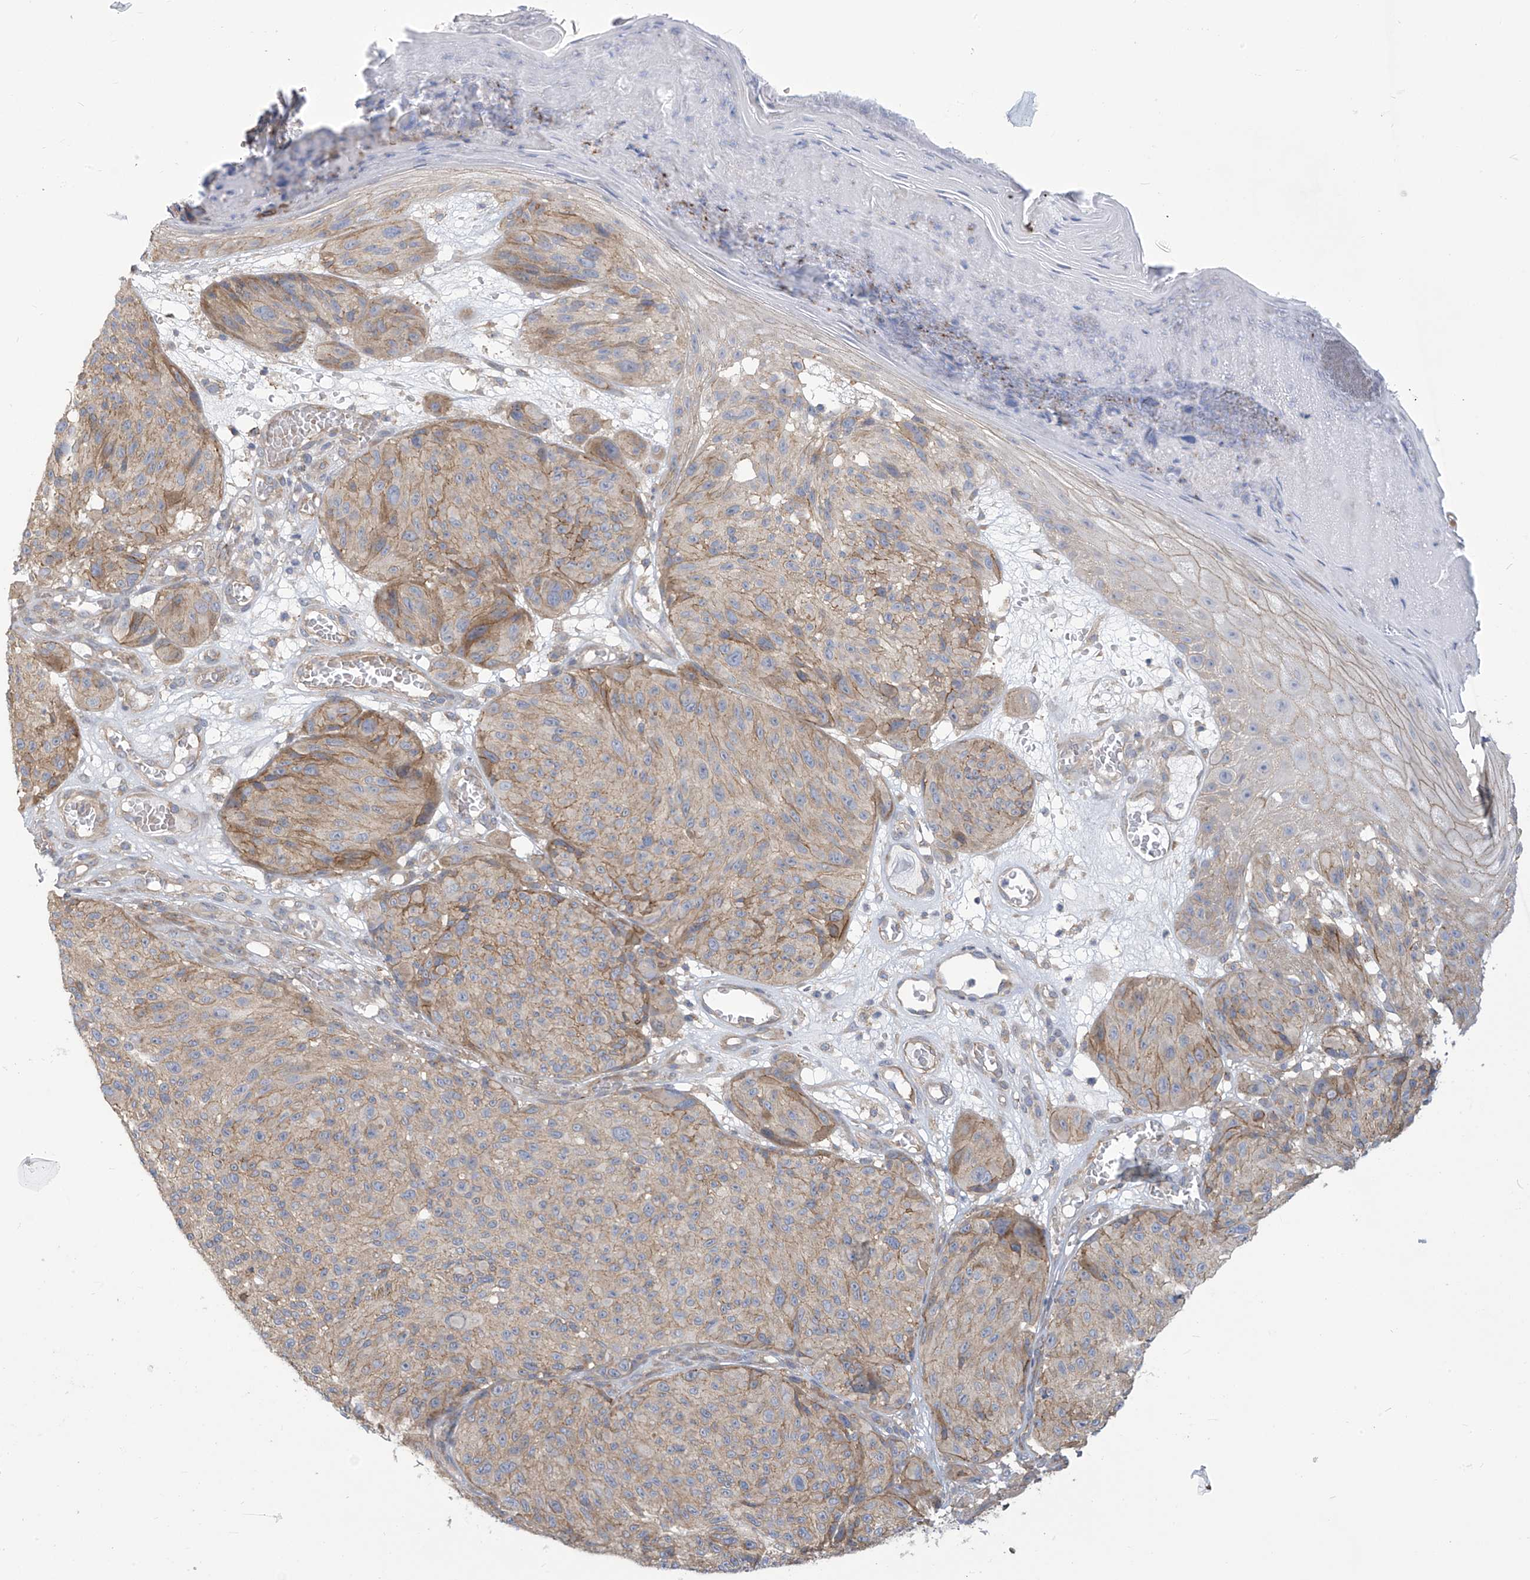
{"staining": {"intensity": "weak", "quantity": "25%-75%", "location": "cytoplasmic/membranous"}, "tissue": "melanoma", "cell_type": "Tumor cells", "image_type": "cancer", "snomed": [{"axis": "morphology", "description": "Malignant melanoma, NOS"}, {"axis": "topography", "description": "Skin"}], "caption": "A brown stain labels weak cytoplasmic/membranous staining of a protein in human malignant melanoma tumor cells.", "gene": "ADAT2", "patient": {"sex": "male", "age": 83}}